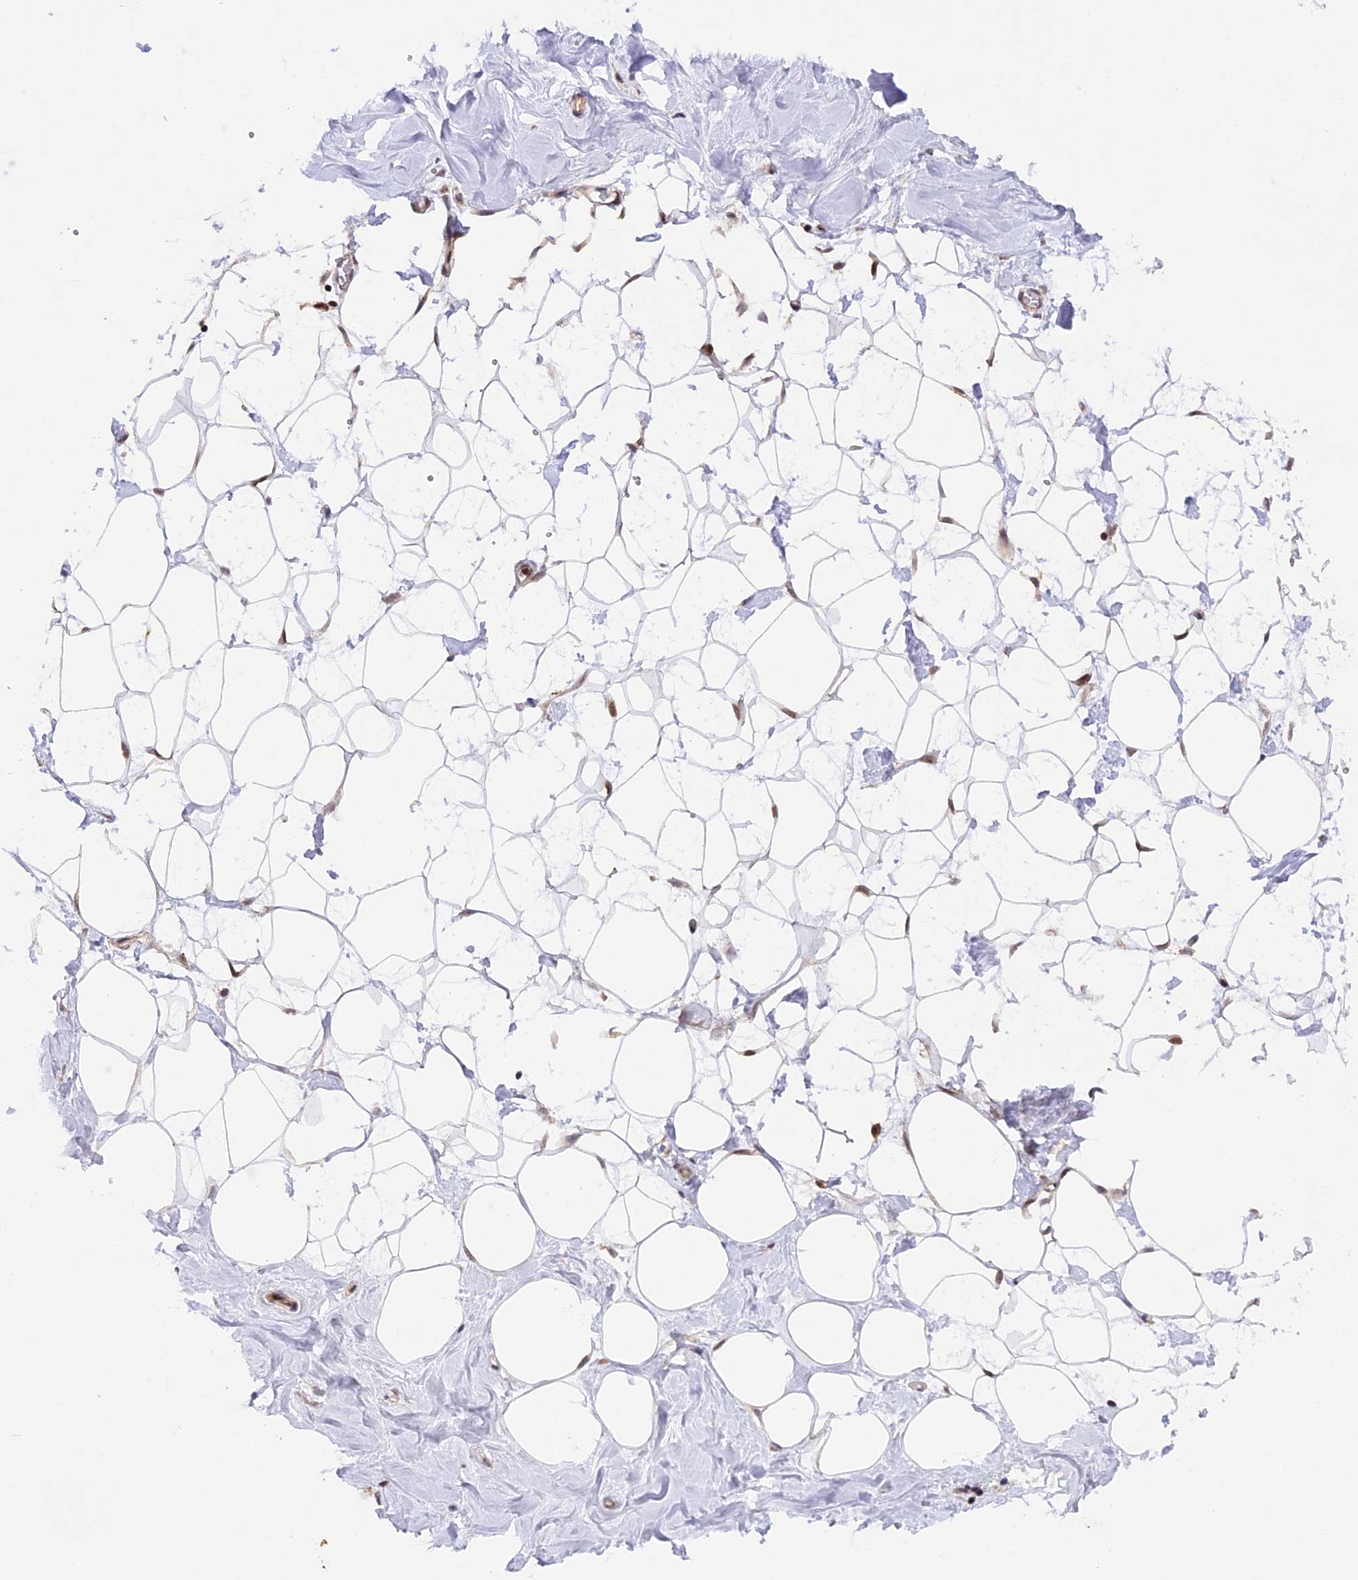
{"staining": {"intensity": "moderate", "quantity": "25%-75%", "location": "cytoplasmic/membranous,nuclear"}, "tissue": "breast", "cell_type": "Adipocytes", "image_type": "normal", "snomed": [{"axis": "morphology", "description": "Normal tissue, NOS"}, {"axis": "topography", "description": "Breast"}], "caption": "Adipocytes demonstrate medium levels of moderate cytoplasmic/membranous,nuclear expression in approximately 25%-75% of cells in normal breast. (Stains: DAB in brown, nuclei in blue, Microscopy: brightfield microscopy at high magnification).", "gene": "SAMD4A", "patient": {"sex": "female", "age": 27}}